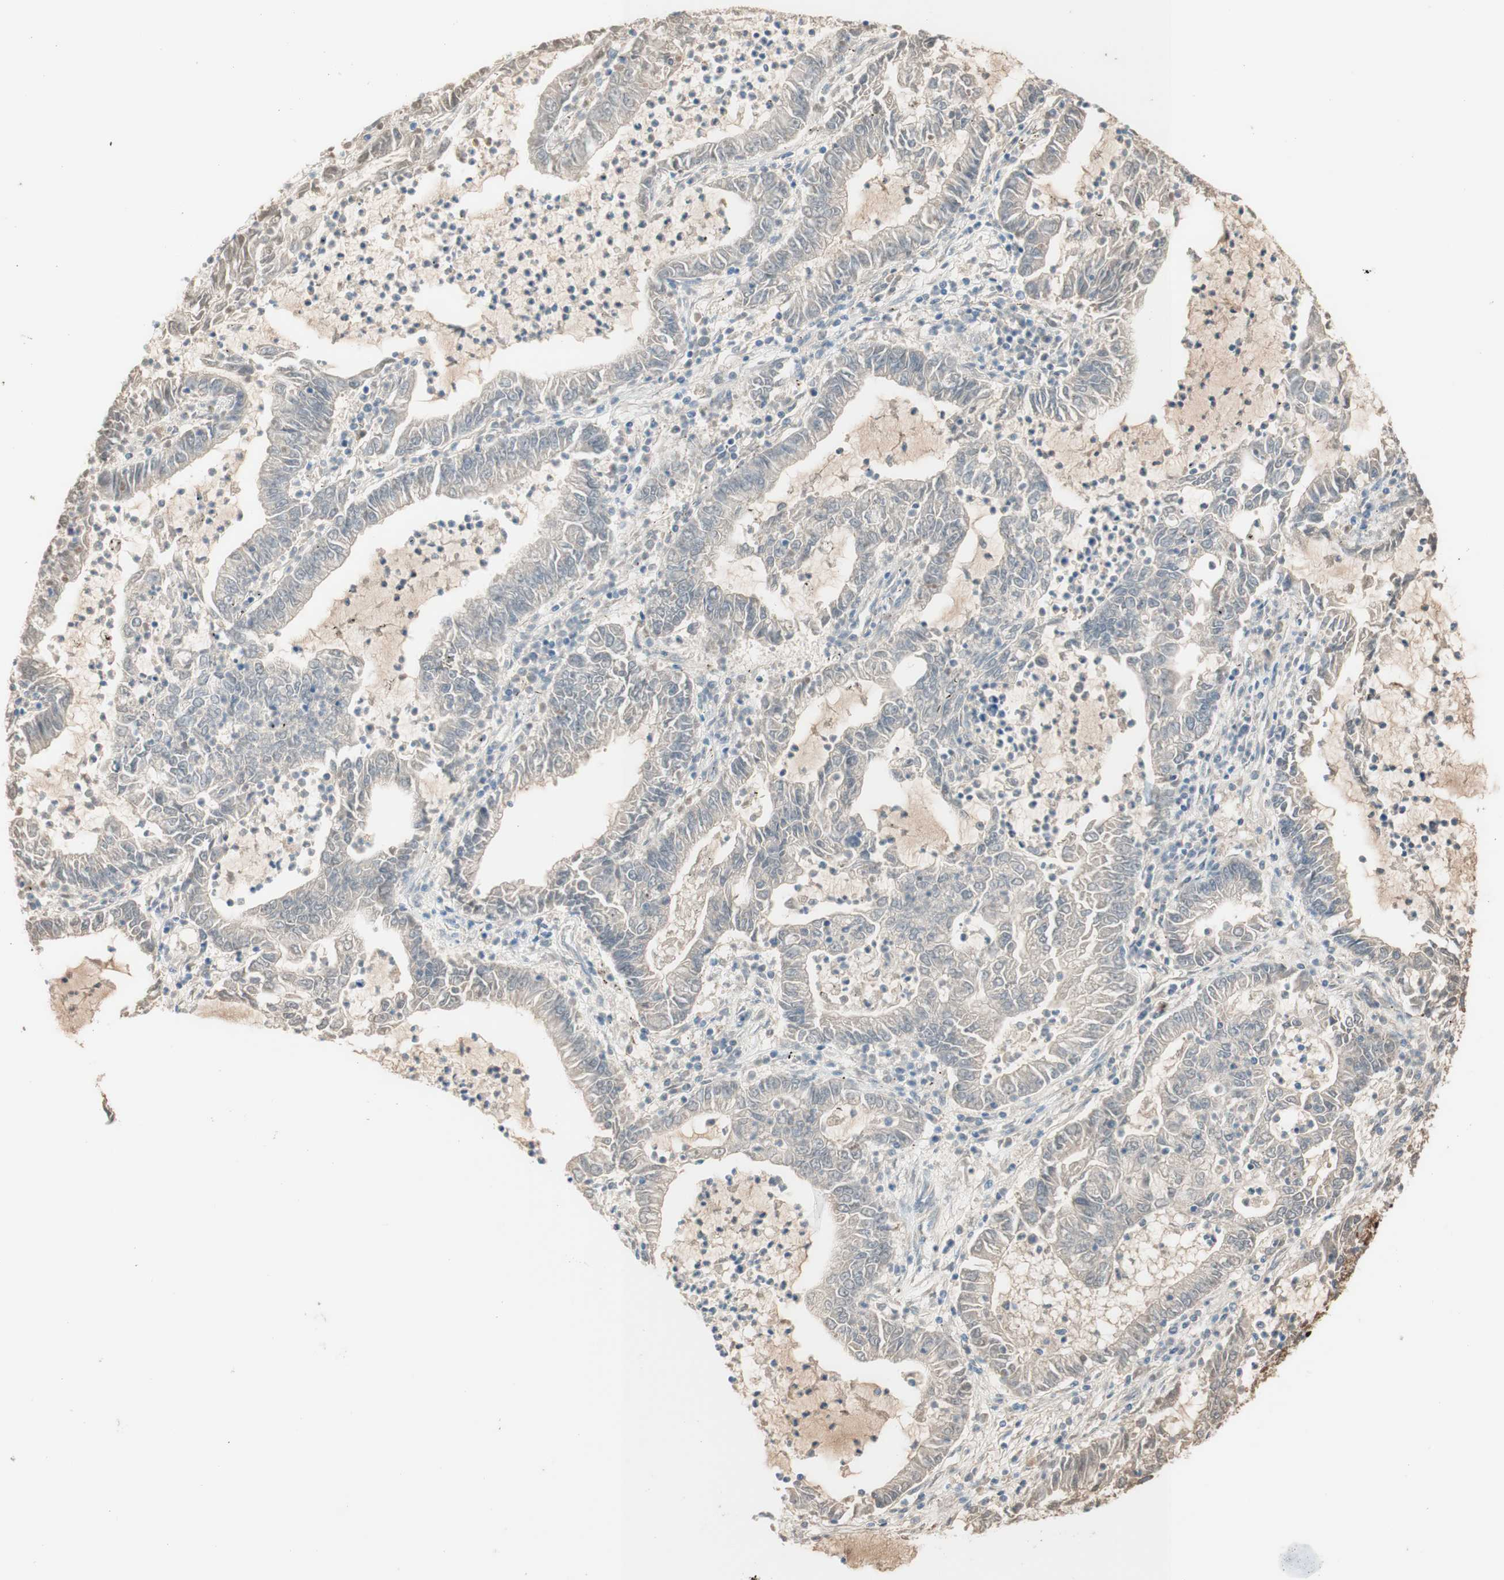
{"staining": {"intensity": "weak", "quantity": ">75%", "location": "cytoplasmic/membranous"}, "tissue": "lung cancer", "cell_type": "Tumor cells", "image_type": "cancer", "snomed": [{"axis": "morphology", "description": "Adenocarcinoma, NOS"}, {"axis": "topography", "description": "Lung"}], "caption": "Immunohistochemistry (IHC) staining of lung adenocarcinoma, which demonstrates low levels of weak cytoplasmic/membranous expression in about >75% of tumor cells indicating weak cytoplasmic/membranous protein expression. The staining was performed using DAB (brown) for protein detection and nuclei were counterstained in hematoxylin (blue).", "gene": "KNG1", "patient": {"sex": "female", "age": 51}}